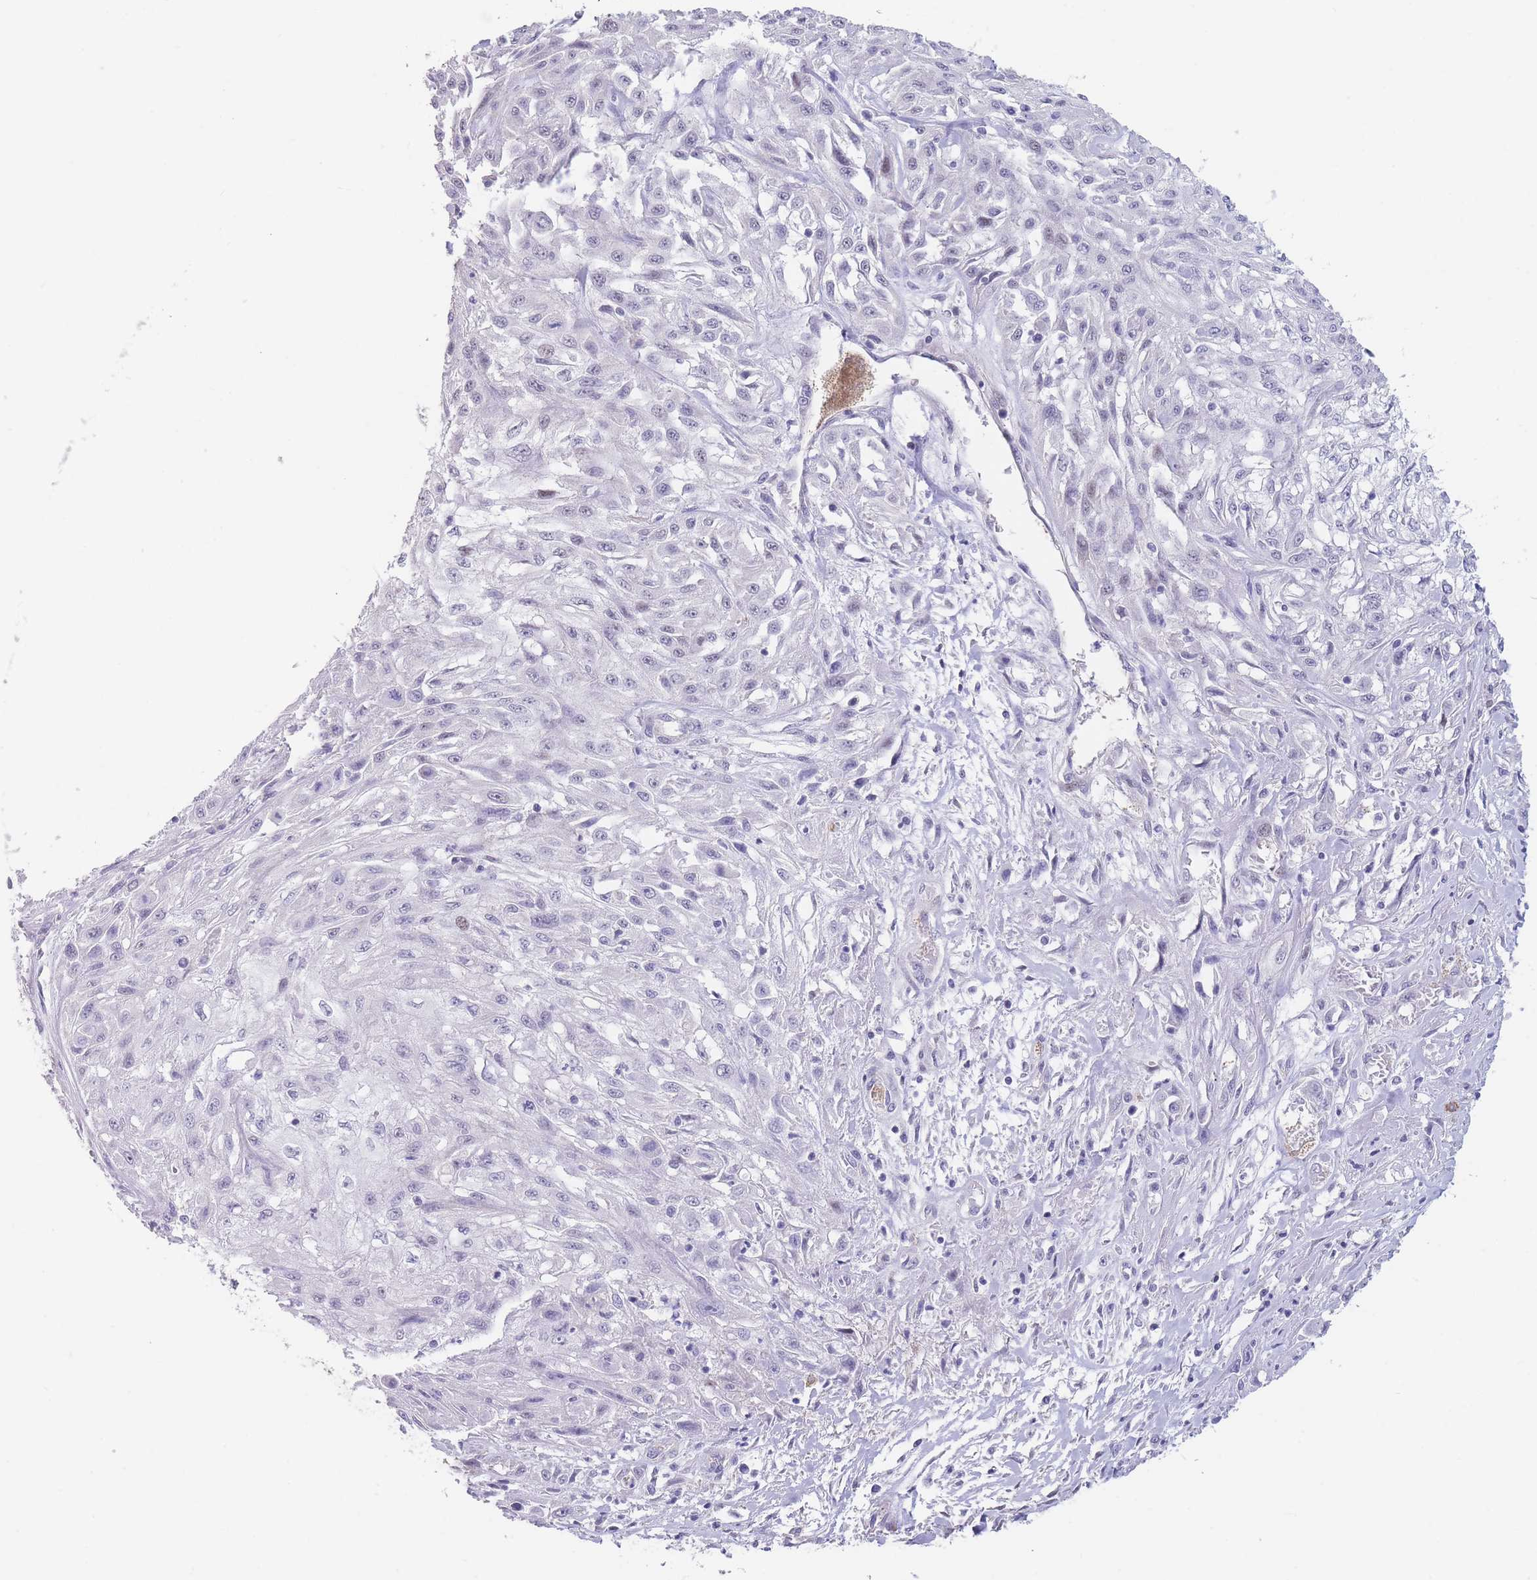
{"staining": {"intensity": "negative", "quantity": "none", "location": "none"}, "tissue": "skin cancer", "cell_type": "Tumor cells", "image_type": "cancer", "snomed": [{"axis": "morphology", "description": "Squamous cell carcinoma, NOS"}, {"axis": "morphology", "description": "Squamous cell carcinoma, metastatic, NOS"}, {"axis": "topography", "description": "Skin"}, {"axis": "topography", "description": "Lymph node"}], "caption": "Tumor cells show no significant expression in skin cancer.", "gene": "ASAP3", "patient": {"sex": "male", "age": 75}}